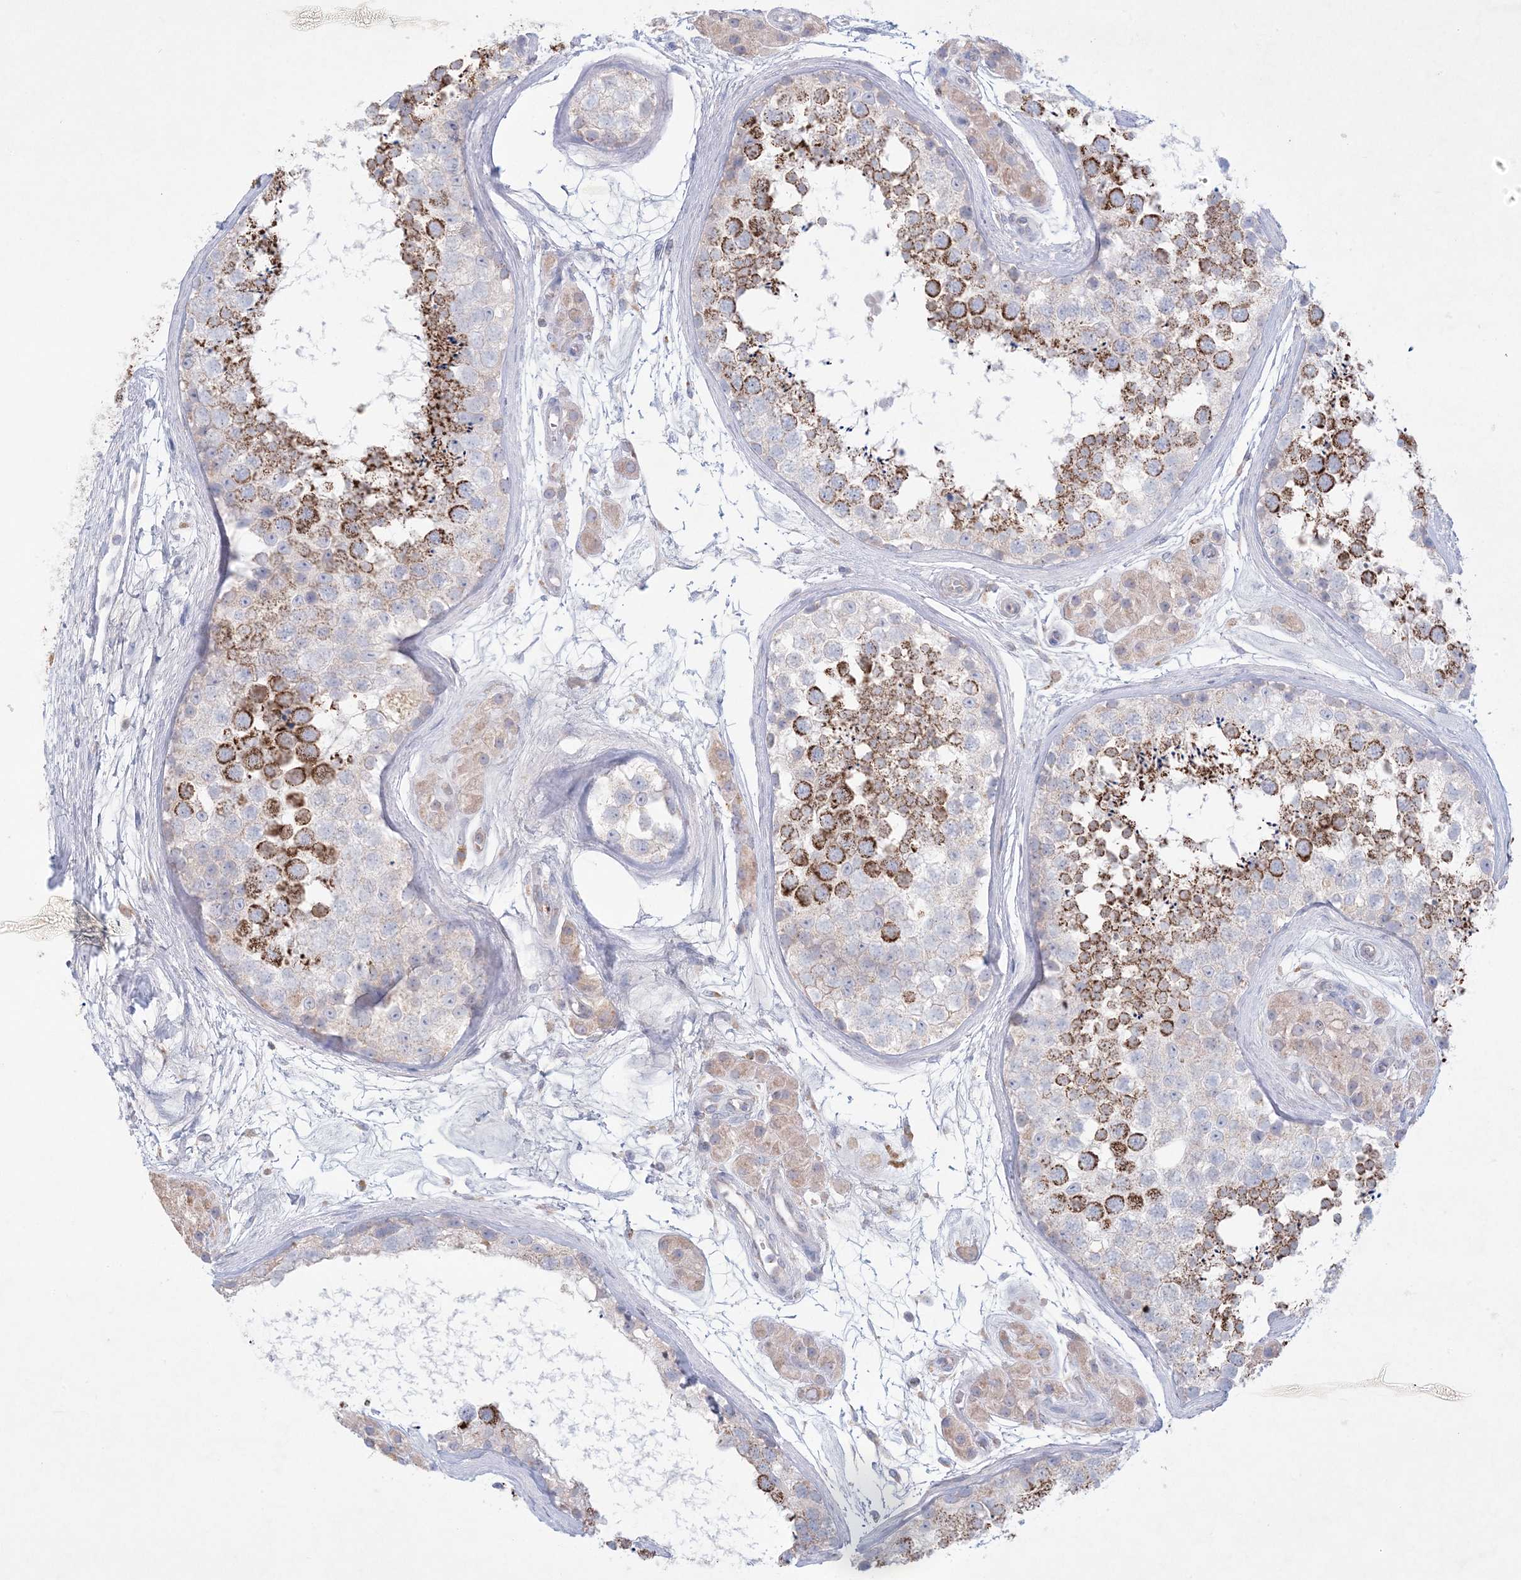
{"staining": {"intensity": "strong", "quantity": "25%-75%", "location": "cytoplasmic/membranous"}, "tissue": "testis", "cell_type": "Cells in seminiferous ducts", "image_type": "normal", "snomed": [{"axis": "morphology", "description": "Normal tissue, NOS"}, {"axis": "topography", "description": "Testis"}], "caption": "A photomicrograph showing strong cytoplasmic/membranous expression in approximately 25%-75% of cells in seminiferous ducts in unremarkable testis, as visualized by brown immunohistochemical staining.", "gene": "KCTD6", "patient": {"sex": "male", "age": 56}}